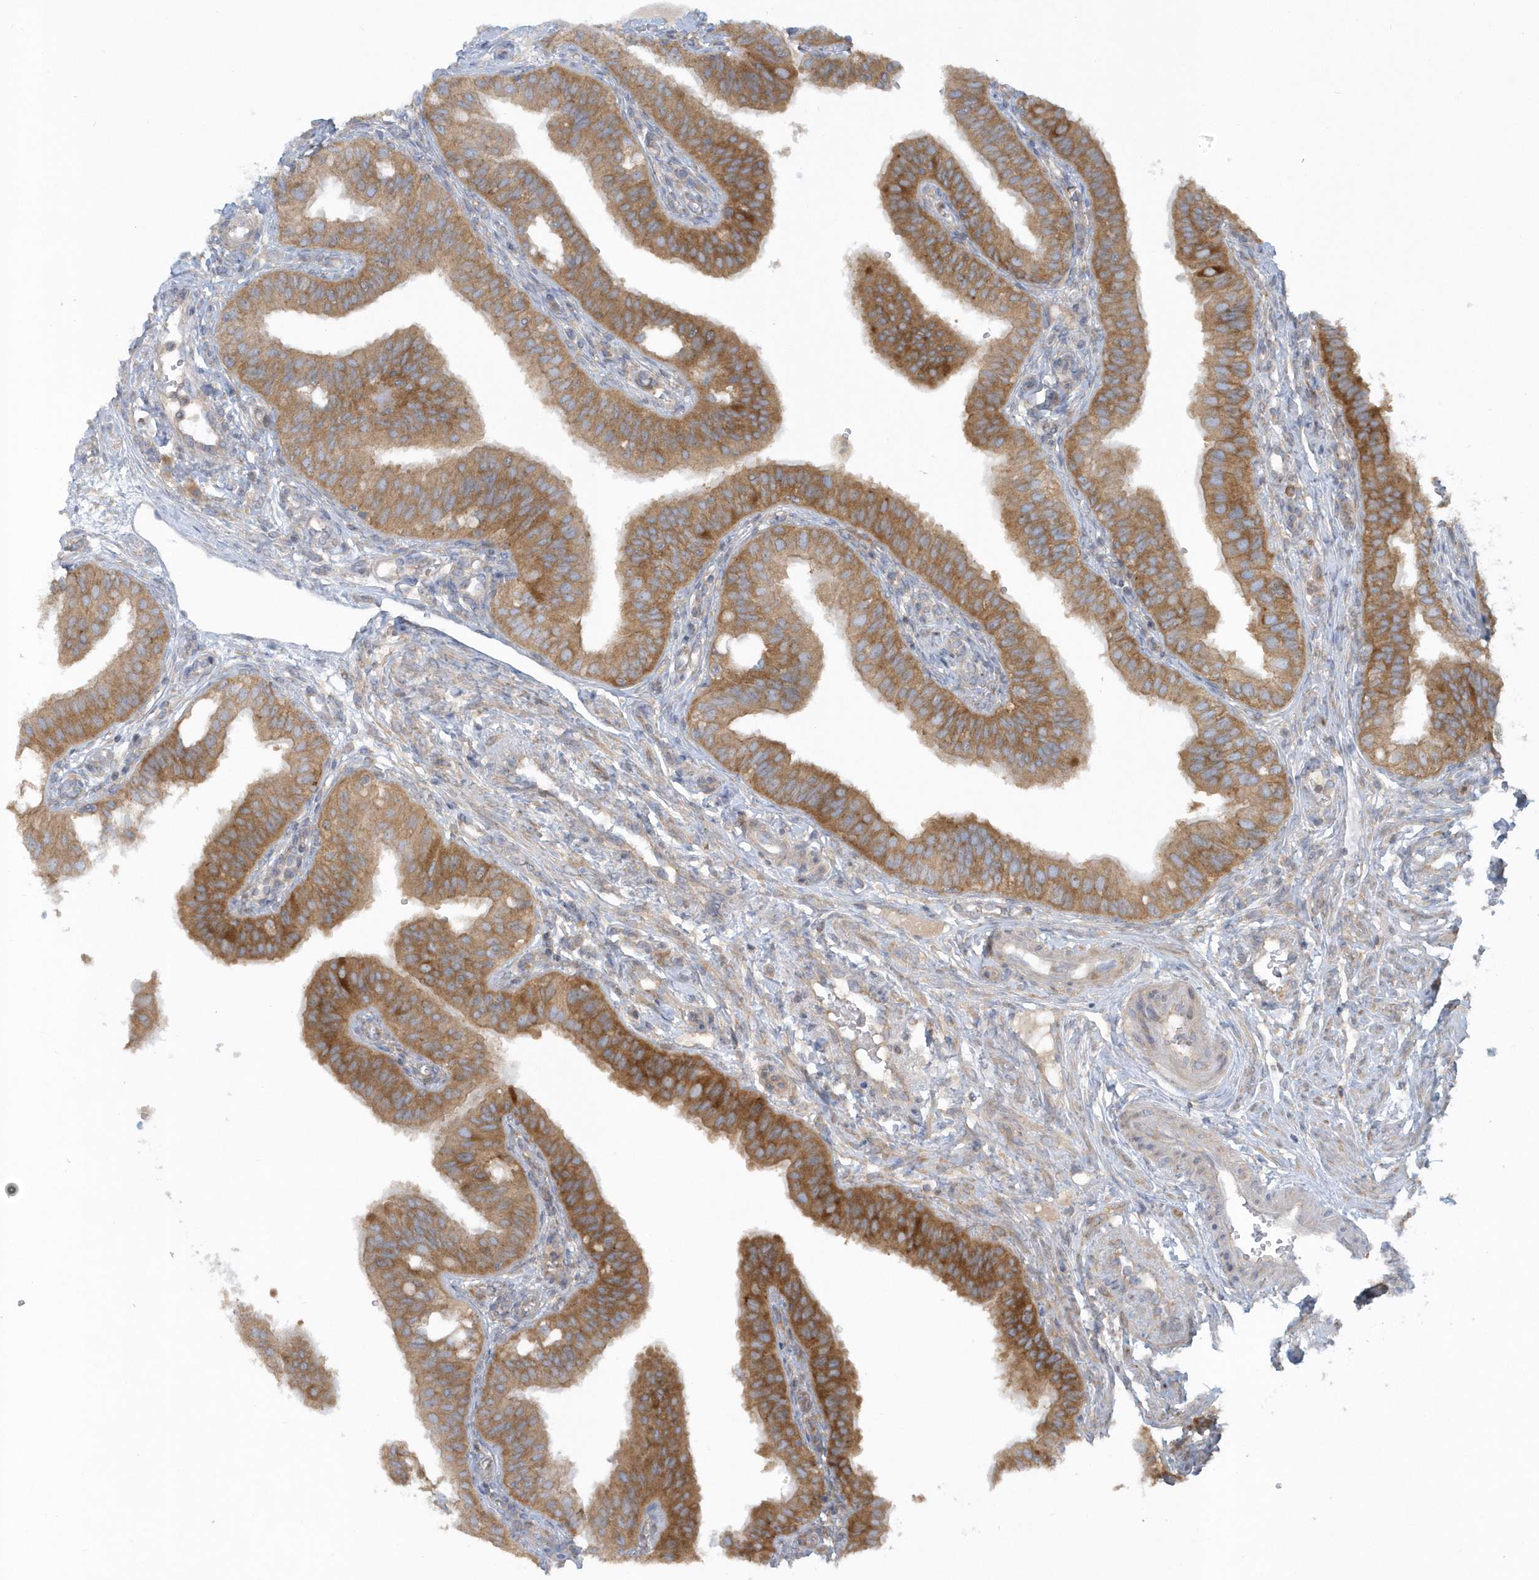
{"staining": {"intensity": "moderate", "quantity": ">75%", "location": "cytoplasmic/membranous"}, "tissue": "fallopian tube", "cell_type": "Glandular cells", "image_type": "normal", "snomed": [{"axis": "morphology", "description": "Normal tissue, NOS"}, {"axis": "topography", "description": "Fallopian tube"}, {"axis": "topography", "description": "Ovary"}], "caption": "This micrograph reveals immunohistochemistry (IHC) staining of benign human fallopian tube, with medium moderate cytoplasmic/membranous staining in about >75% of glandular cells.", "gene": "CNOT10", "patient": {"sex": "female", "age": 42}}